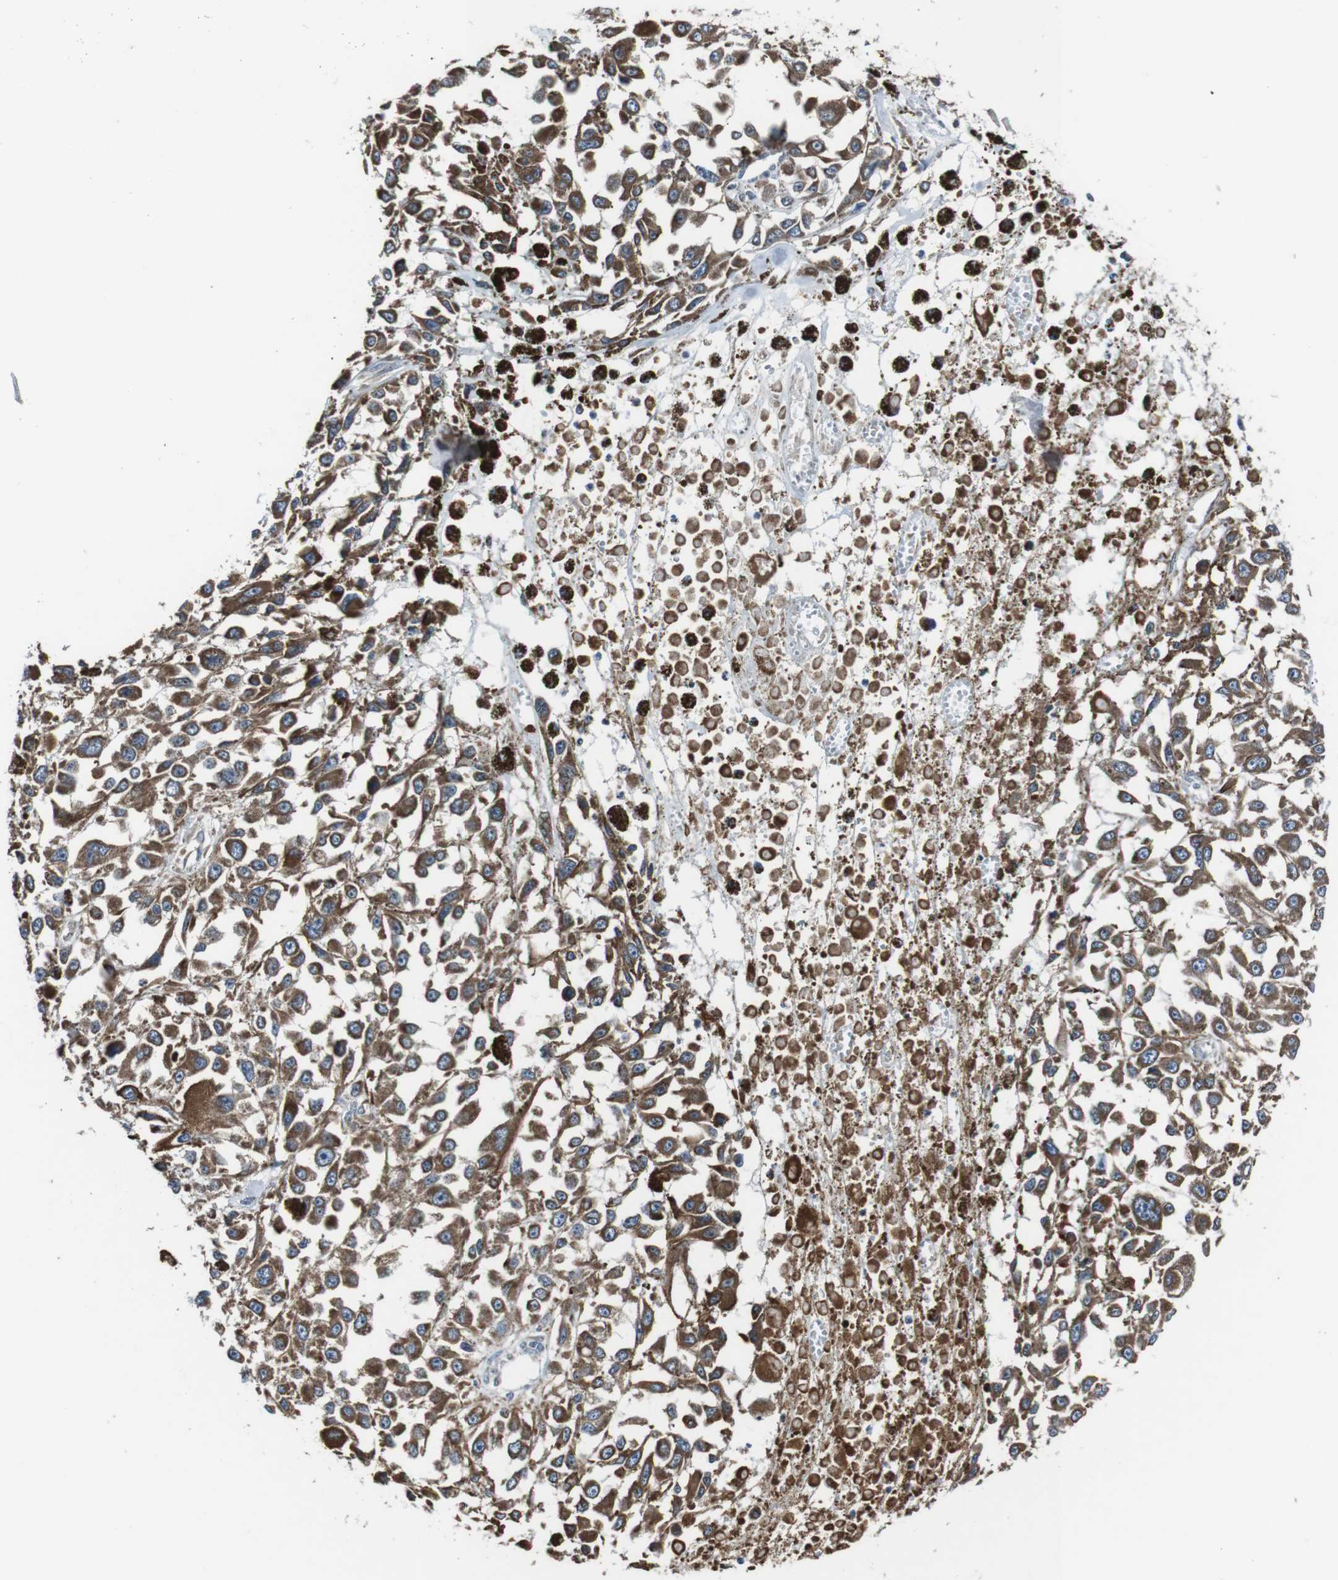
{"staining": {"intensity": "moderate", "quantity": ">75%", "location": "cytoplasmic/membranous"}, "tissue": "melanoma", "cell_type": "Tumor cells", "image_type": "cancer", "snomed": [{"axis": "morphology", "description": "Malignant melanoma, Metastatic site"}, {"axis": "topography", "description": "Lymph node"}], "caption": "Immunohistochemical staining of melanoma shows medium levels of moderate cytoplasmic/membranous protein expression in about >75% of tumor cells.", "gene": "CISD2", "patient": {"sex": "male", "age": 59}}